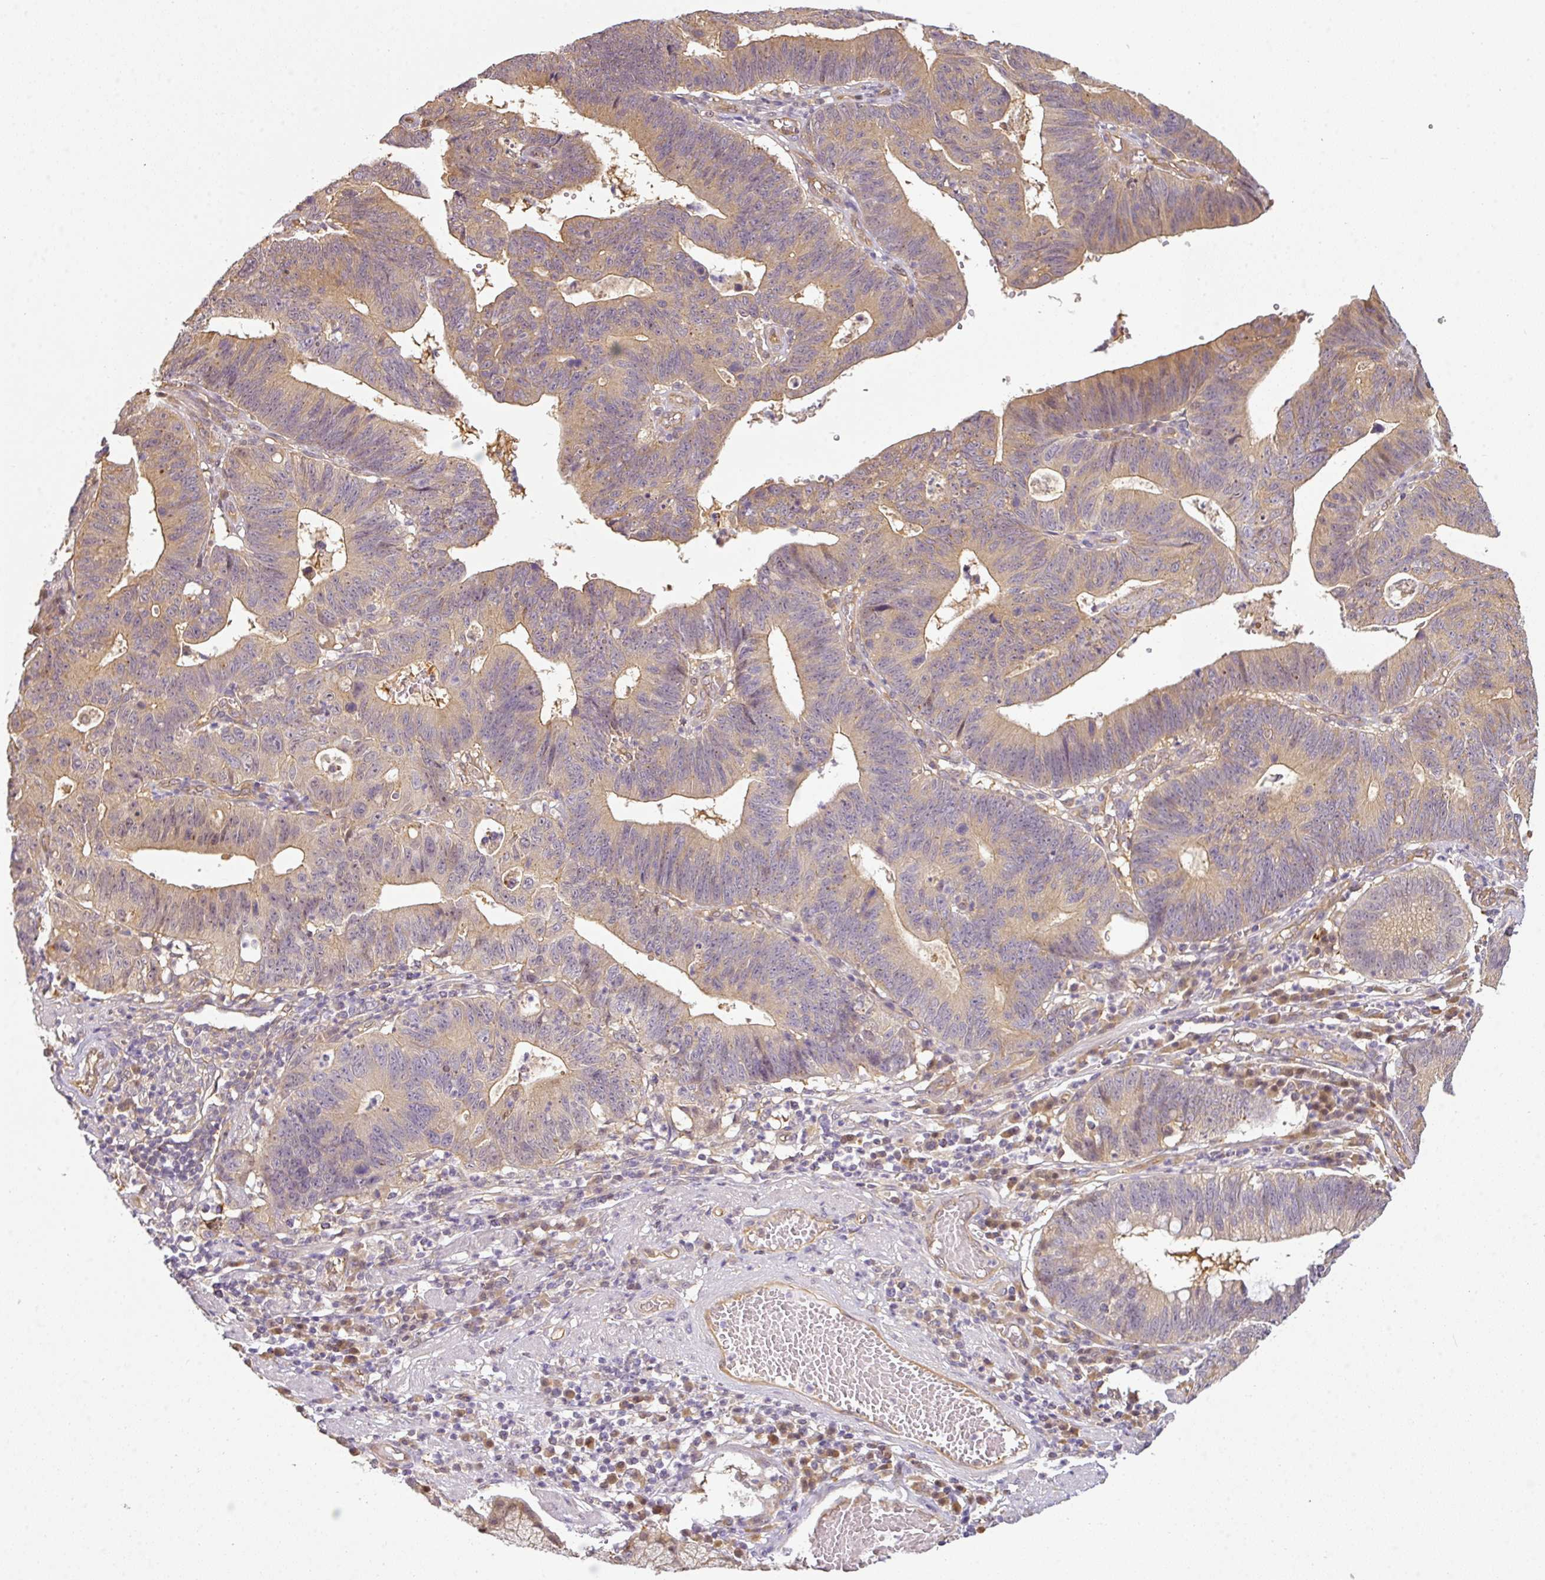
{"staining": {"intensity": "weak", "quantity": "<25%", "location": "cytoplasmic/membranous"}, "tissue": "stomach cancer", "cell_type": "Tumor cells", "image_type": "cancer", "snomed": [{"axis": "morphology", "description": "Adenocarcinoma, NOS"}, {"axis": "topography", "description": "Stomach"}], "caption": "This image is of adenocarcinoma (stomach) stained with immunohistochemistry to label a protein in brown with the nuclei are counter-stained blue. There is no expression in tumor cells.", "gene": "ANKRD18A", "patient": {"sex": "male", "age": 59}}